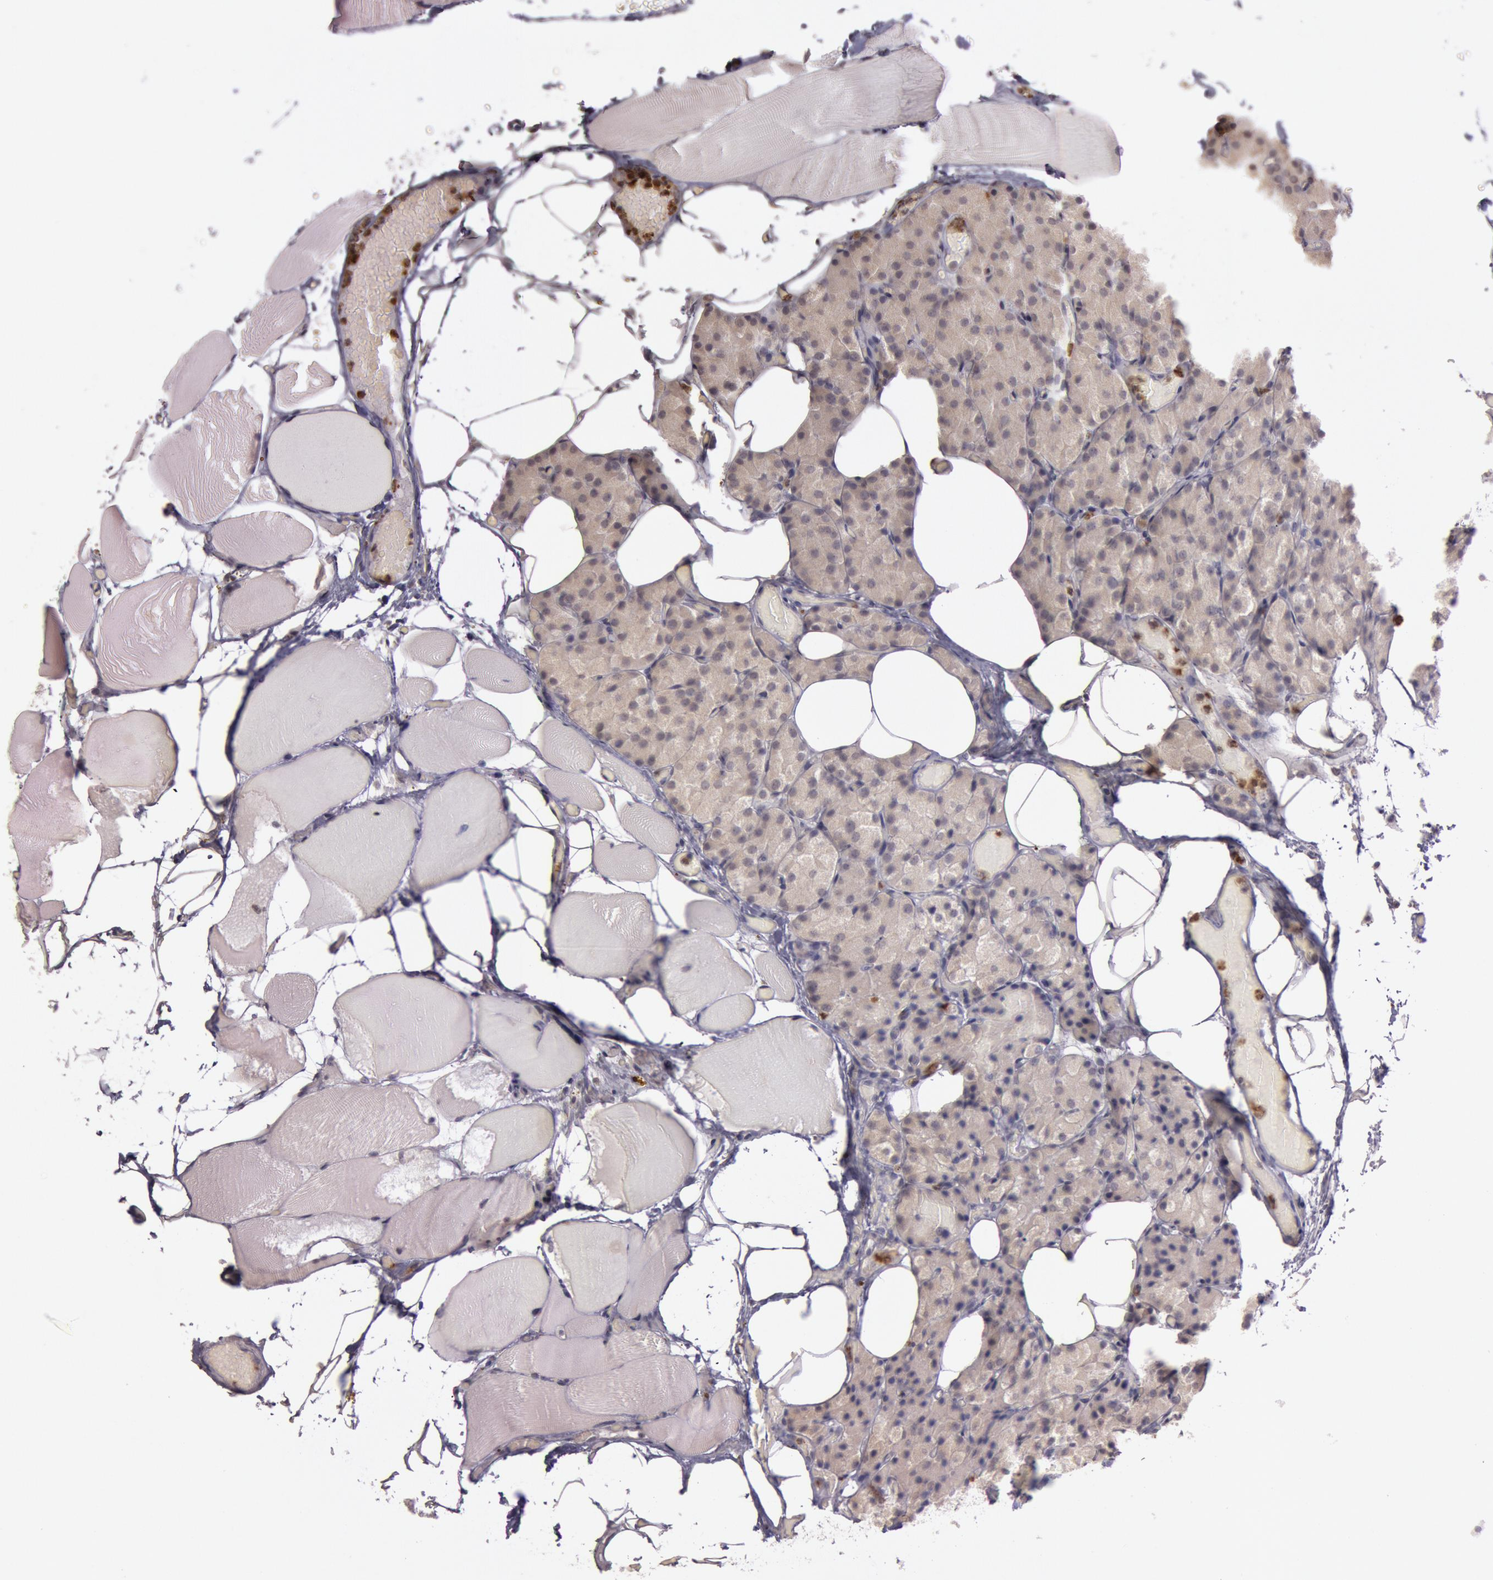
{"staining": {"intensity": "negative", "quantity": "none", "location": "none"}, "tissue": "parathyroid gland", "cell_type": "Glandular cells", "image_type": "normal", "snomed": [{"axis": "morphology", "description": "Normal tissue, NOS"}, {"axis": "topography", "description": "Skeletal muscle"}, {"axis": "topography", "description": "Parathyroid gland"}], "caption": "An immunohistochemistry (IHC) photomicrograph of unremarkable parathyroid gland is shown. There is no staining in glandular cells of parathyroid gland.", "gene": "KDM6A", "patient": {"sex": "female", "age": 37}}